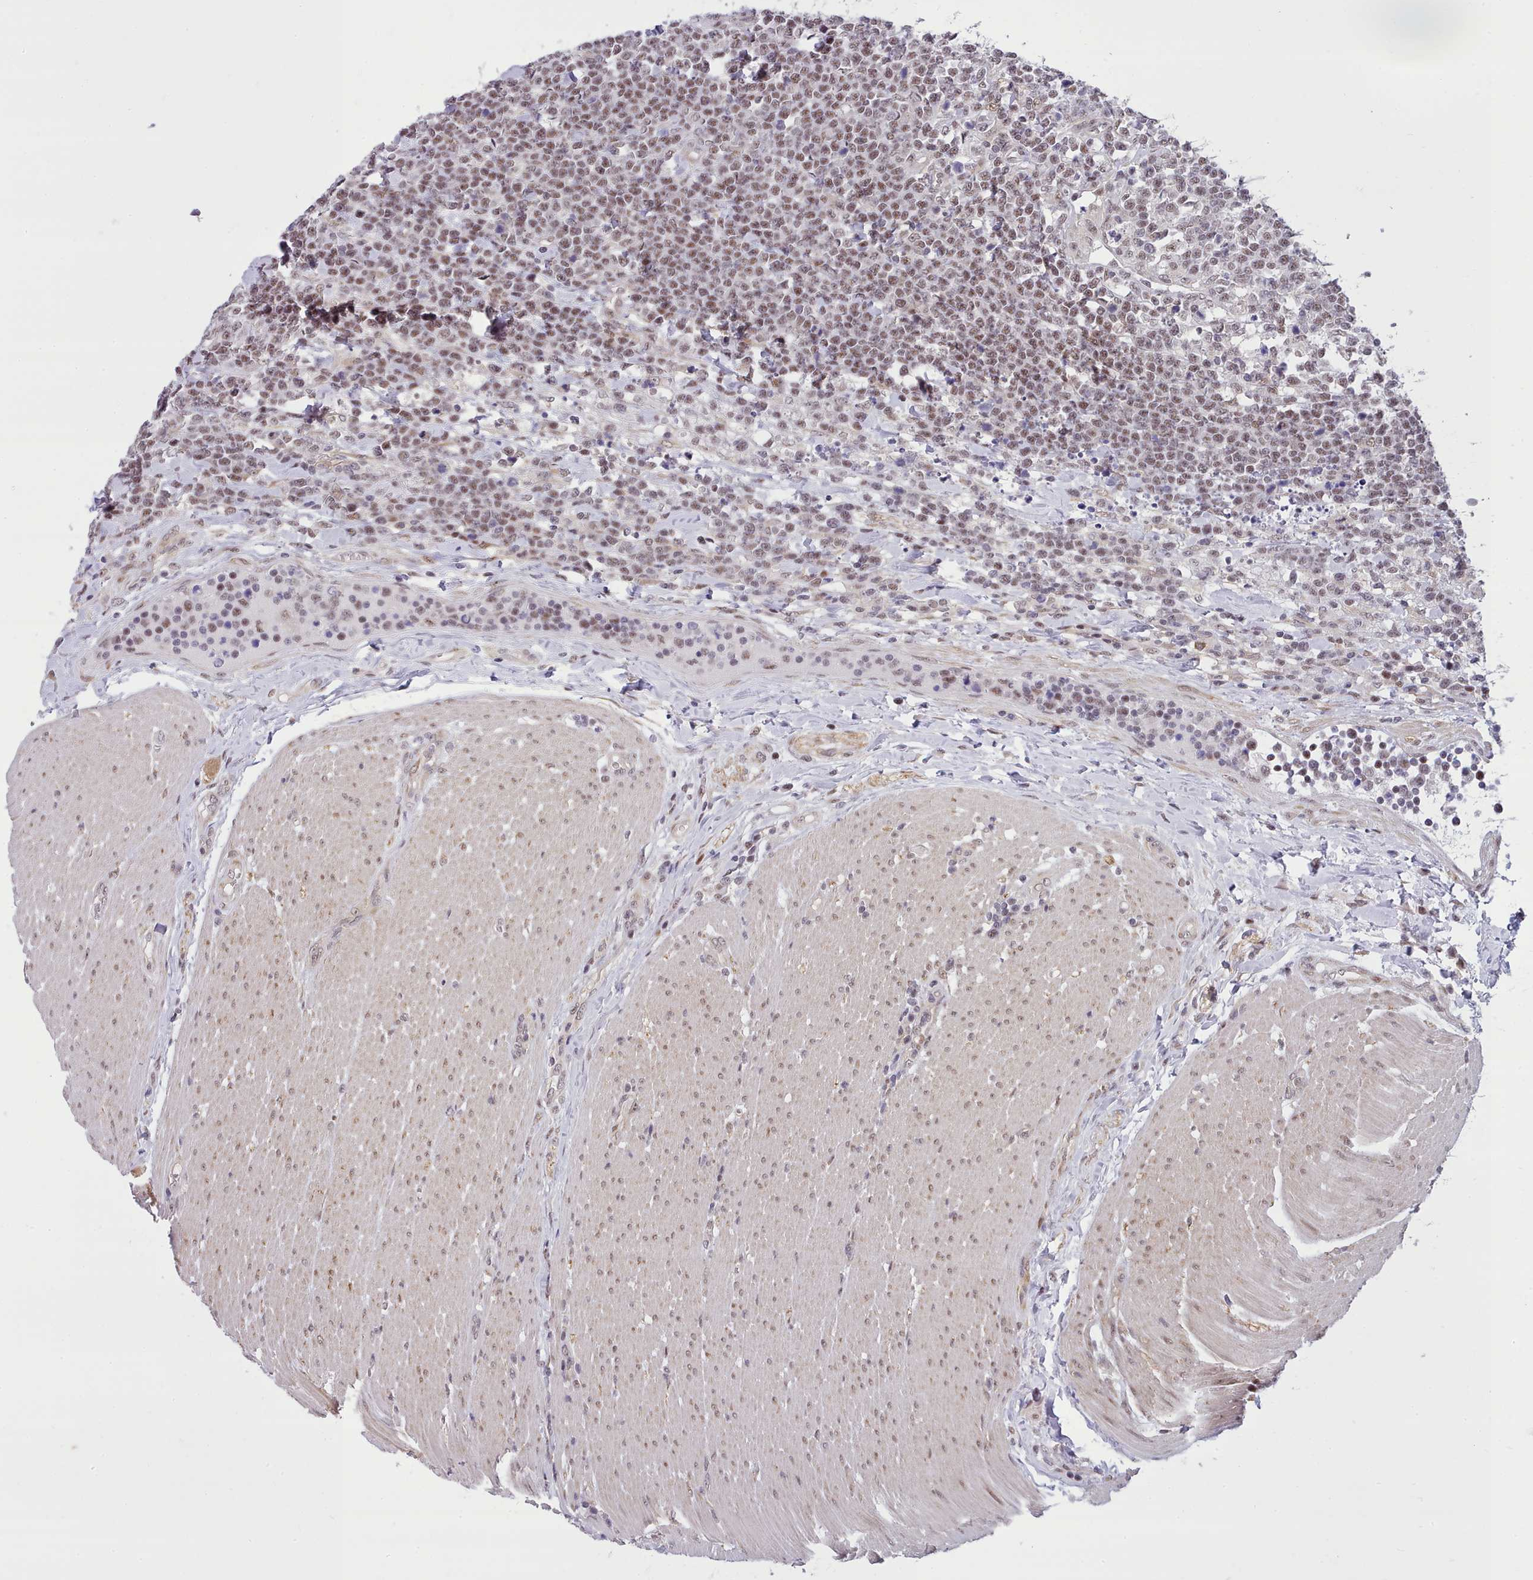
{"staining": {"intensity": "moderate", "quantity": "25%-75%", "location": "nuclear"}, "tissue": "lymphoma", "cell_type": "Tumor cells", "image_type": "cancer", "snomed": [{"axis": "morphology", "description": "Malignant lymphoma, non-Hodgkin's type, High grade"}, {"axis": "topography", "description": "Small intestine"}], "caption": "This is a photomicrograph of IHC staining of lymphoma, which shows moderate expression in the nuclear of tumor cells.", "gene": "HOXB7", "patient": {"sex": "male", "age": 8}}